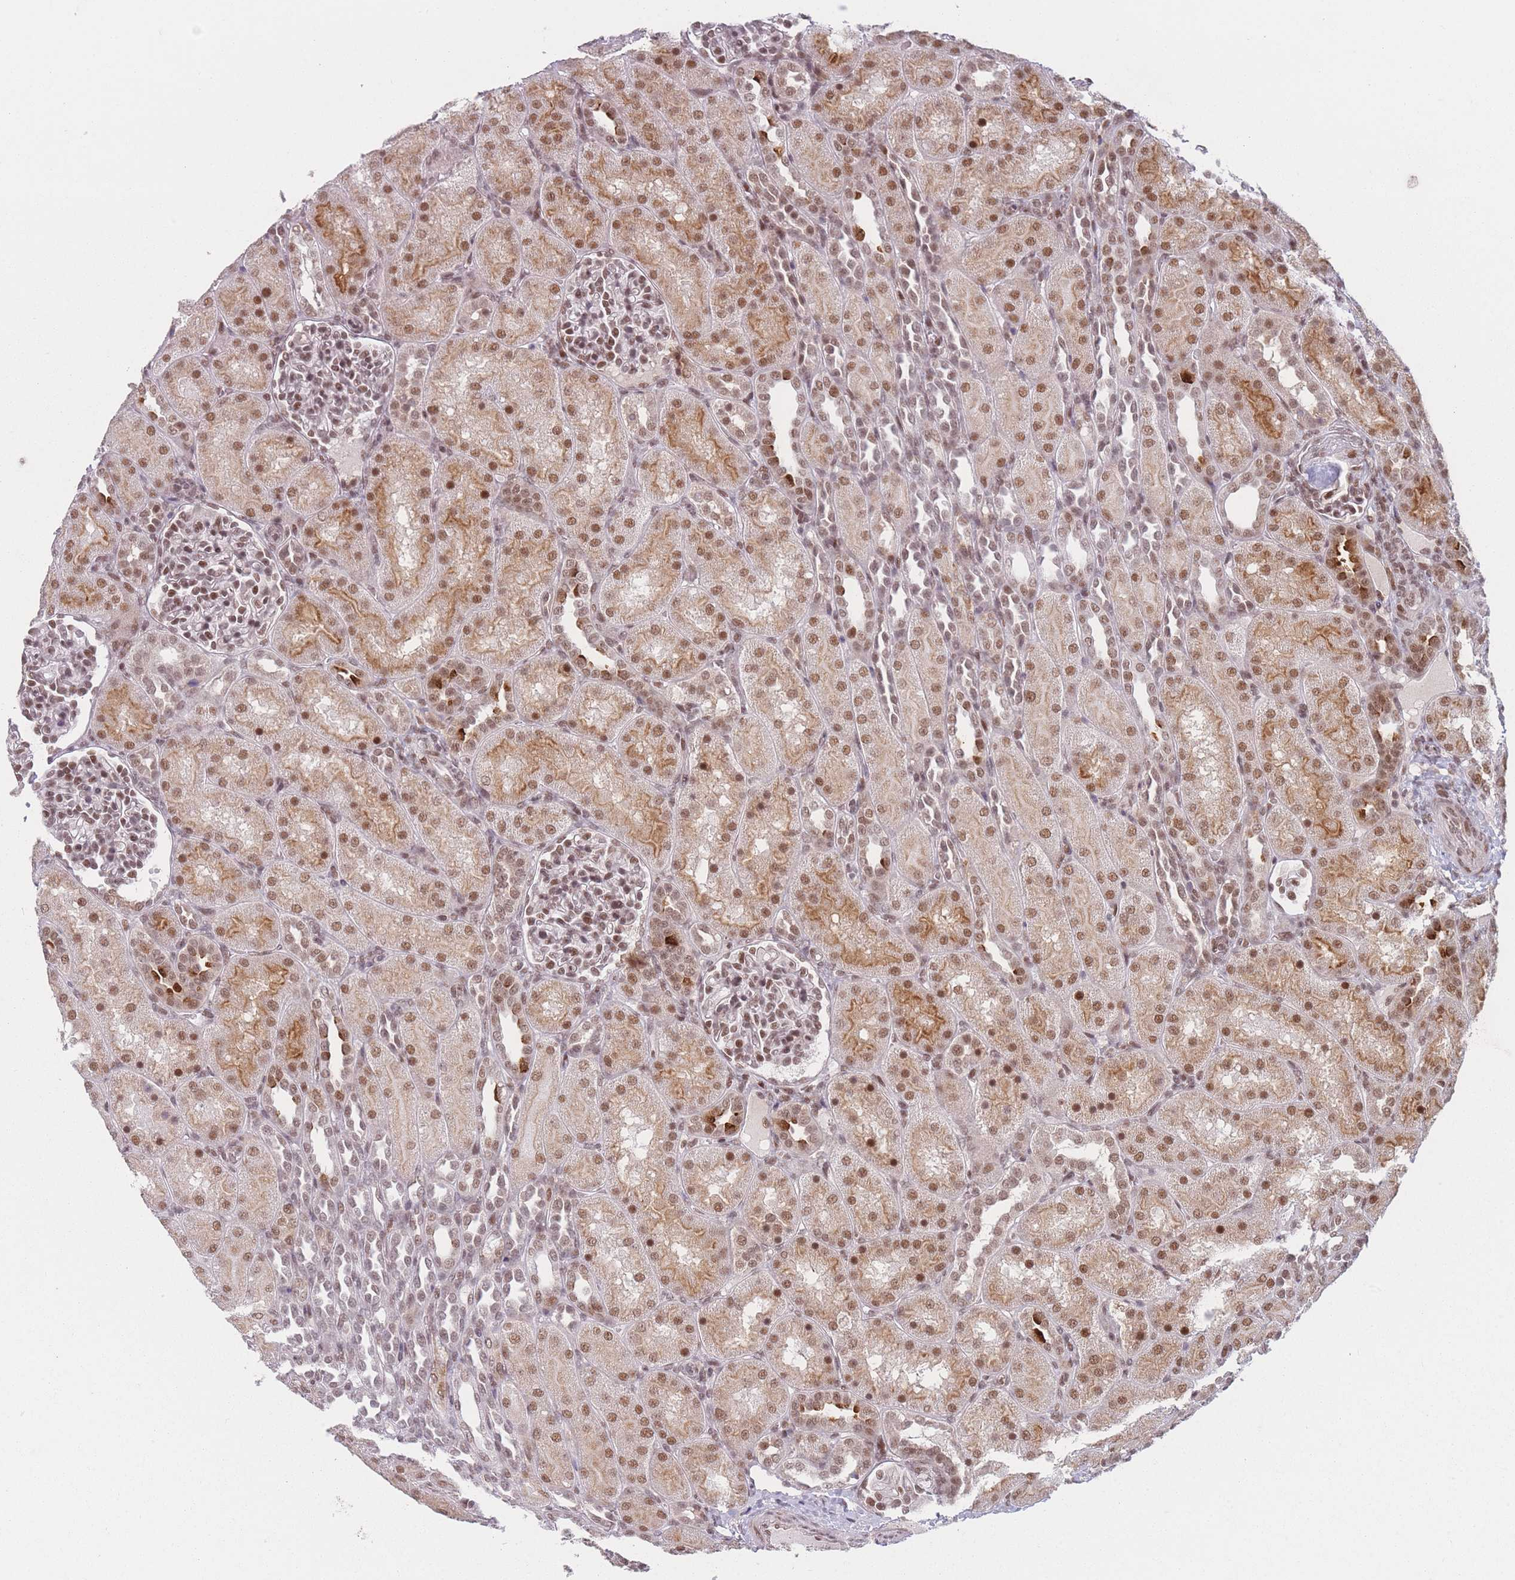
{"staining": {"intensity": "moderate", "quantity": "25%-75%", "location": "nuclear"}, "tissue": "kidney", "cell_type": "Cells in glomeruli", "image_type": "normal", "snomed": [{"axis": "morphology", "description": "Normal tissue, NOS"}, {"axis": "topography", "description": "Kidney"}], "caption": "A photomicrograph of human kidney stained for a protein exhibits moderate nuclear brown staining in cells in glomeruli. (Stains: DAB in brown, nuclei in blue, Microscopy: brightfield microscopy at high magnification).", "gene": "SUPT6H", "patient": {"sex": "male", "age": 1}}